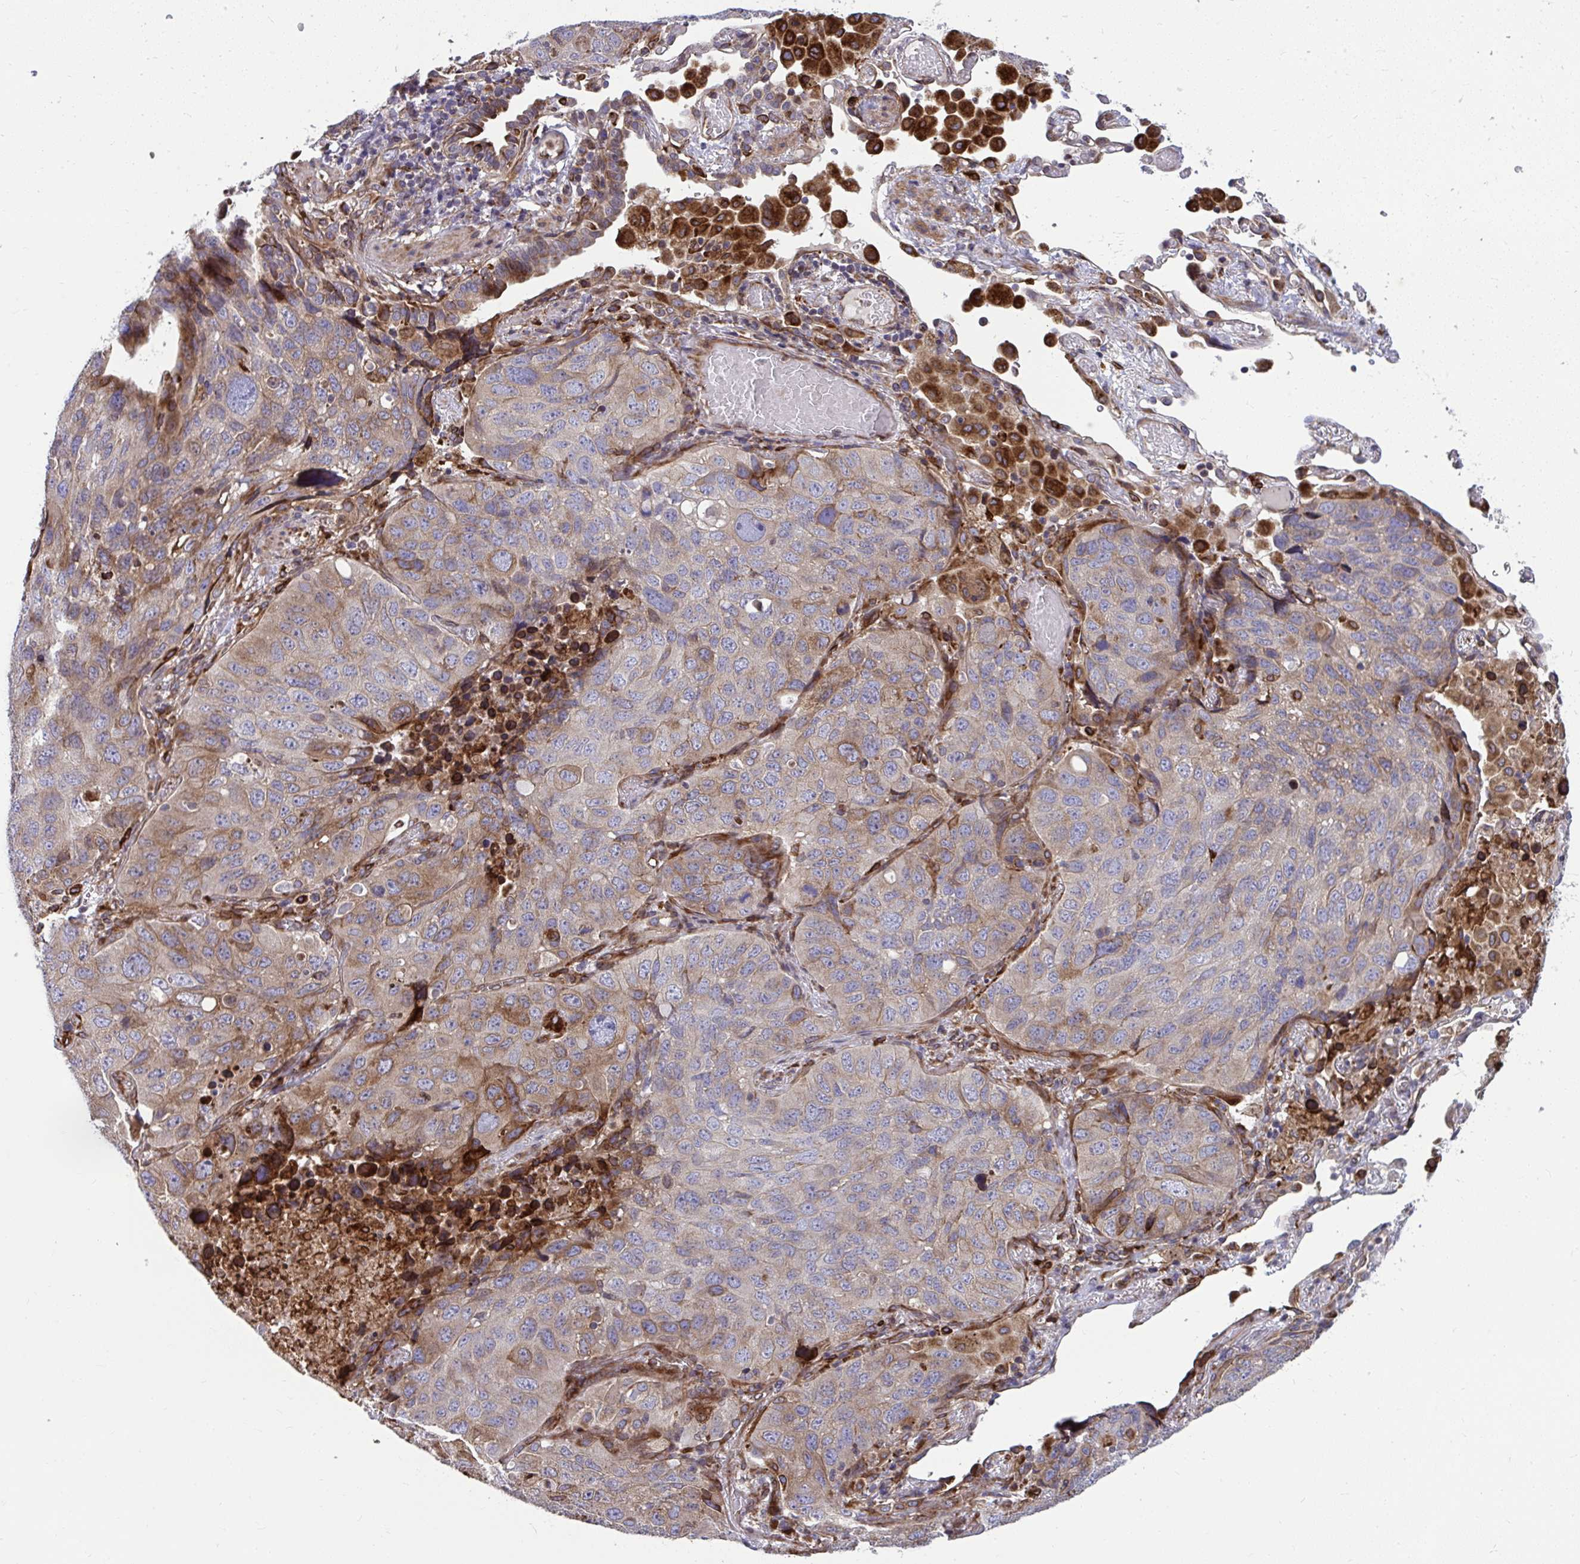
{"staining": {"intensity": "moderate", "quantity": "25%-75%", "location": "cytoplasmic/membranous"}, "tissue": "lung cancer", "cell_type": "Tumor cells", "image_type": "cancer", "snomed": [{"axis": "morphology", "description": "Squamous cell carcinoma, NOS"}, {"axis": "topography", "description": "Lung"}], "caption": "A photomicrograph of human lung squamous cell carcinoma stained for a protein demonstrates moderate cytoplasmic/membranous brown staining in tumor cells.", "gene": "STIM2", "patient": {"sex": "male", "age": 60}}